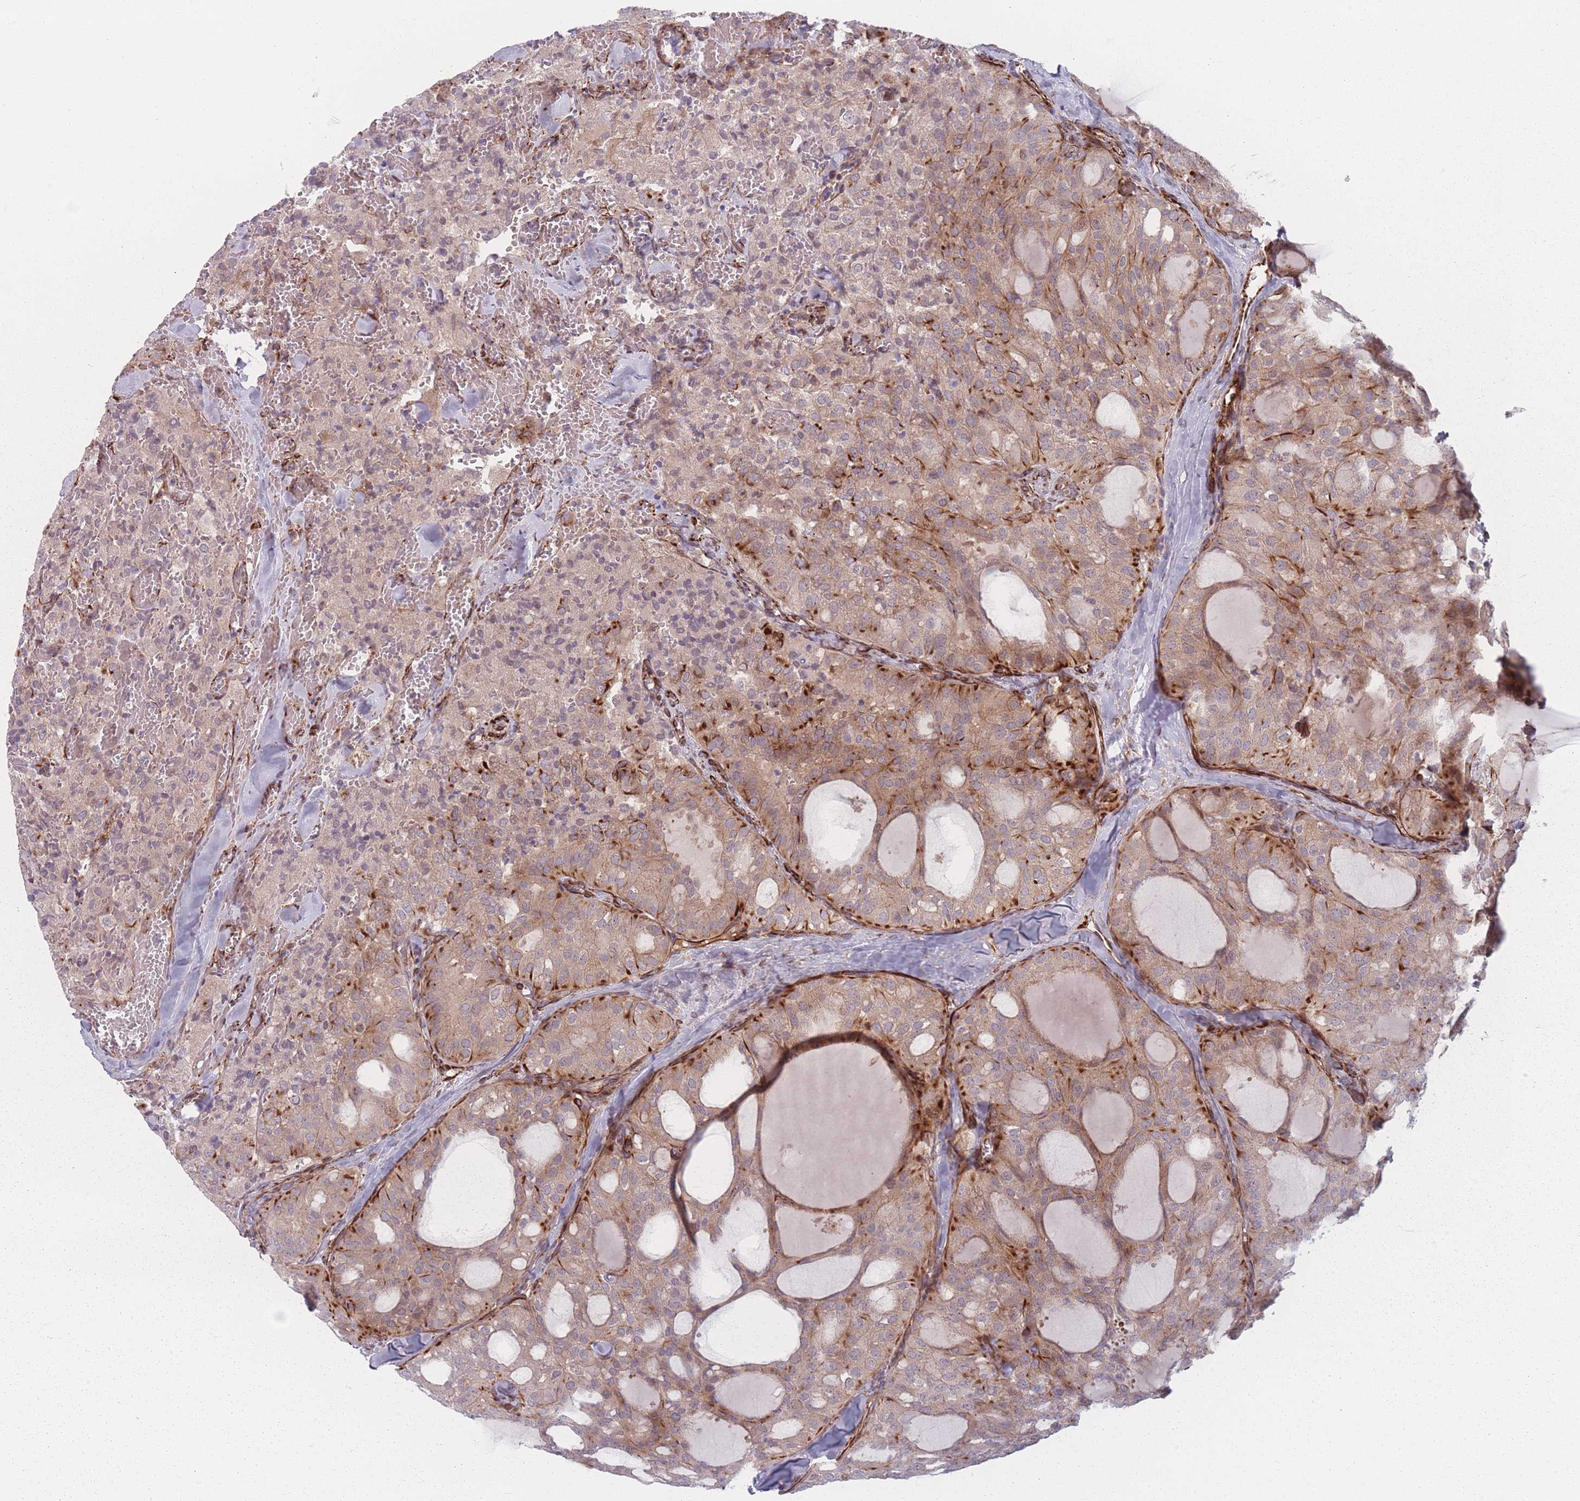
{"staining": {"intensity": "weak", "quantity": "<25%", "location": "cytoplasmic/membranous"}, "tissue": "thyroid cancer", "cell_type": "Tumor cells", "image_type": "cancer", "snomed": [{"axis": "morphology", "description": "Follicular adenoma carcinoma, NOS"}, {"axis": "topography", "description": "Thyroid gland"}], "caption": "This photomicrograph is of thyroid follicular adenoma carcinoma stained with immunohistochemistry (IHC) to label a protein in brown with the nuclei are counter-stained blue. There is no positivity in tumor cells.", "gene": "EEF1AKMT2", "patient": {"sex": "male", "age": 75}}